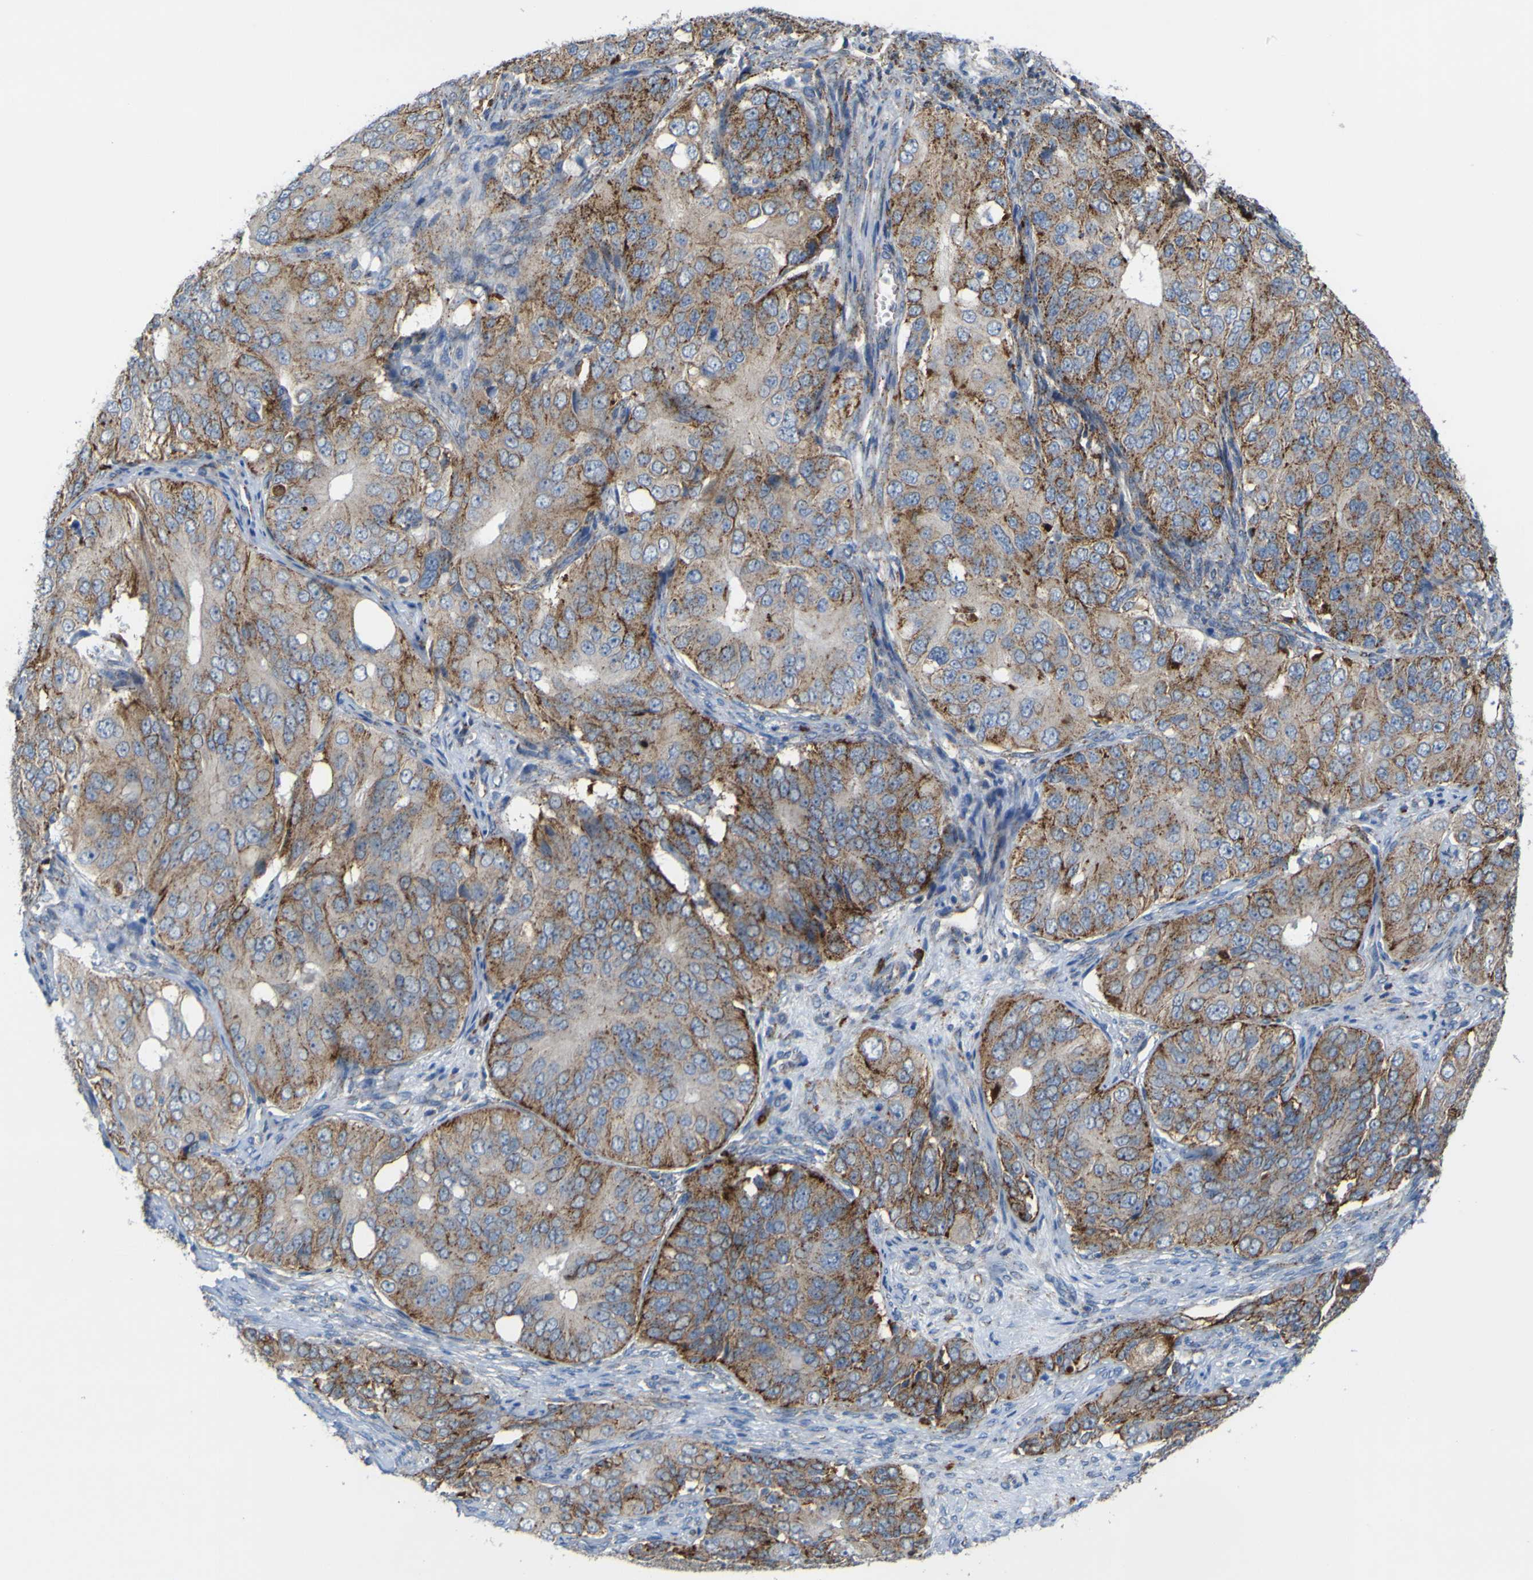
{"staining": {"intensity": "moderate", "quantity": ">75%", "location": "cytoplasmic/membranous"}, "tissue": "ovarian cancer", "cell_type": "Tumor cells", "image_type": "cancer", "snomed": [{"axis": "morphology", "description": "Carcinoma, endometroid"}, {"axis": "topography", "description": "Ovary"}], "caption": "This micrograph demonstrates immunohistochemistry staining of human ovarian cancer, with medium moderate cytoplasmic/membranous positivity in about >75% of tumor cells.", "gene": "PLD3", "patient": {"sex": "female", "age": 51}}